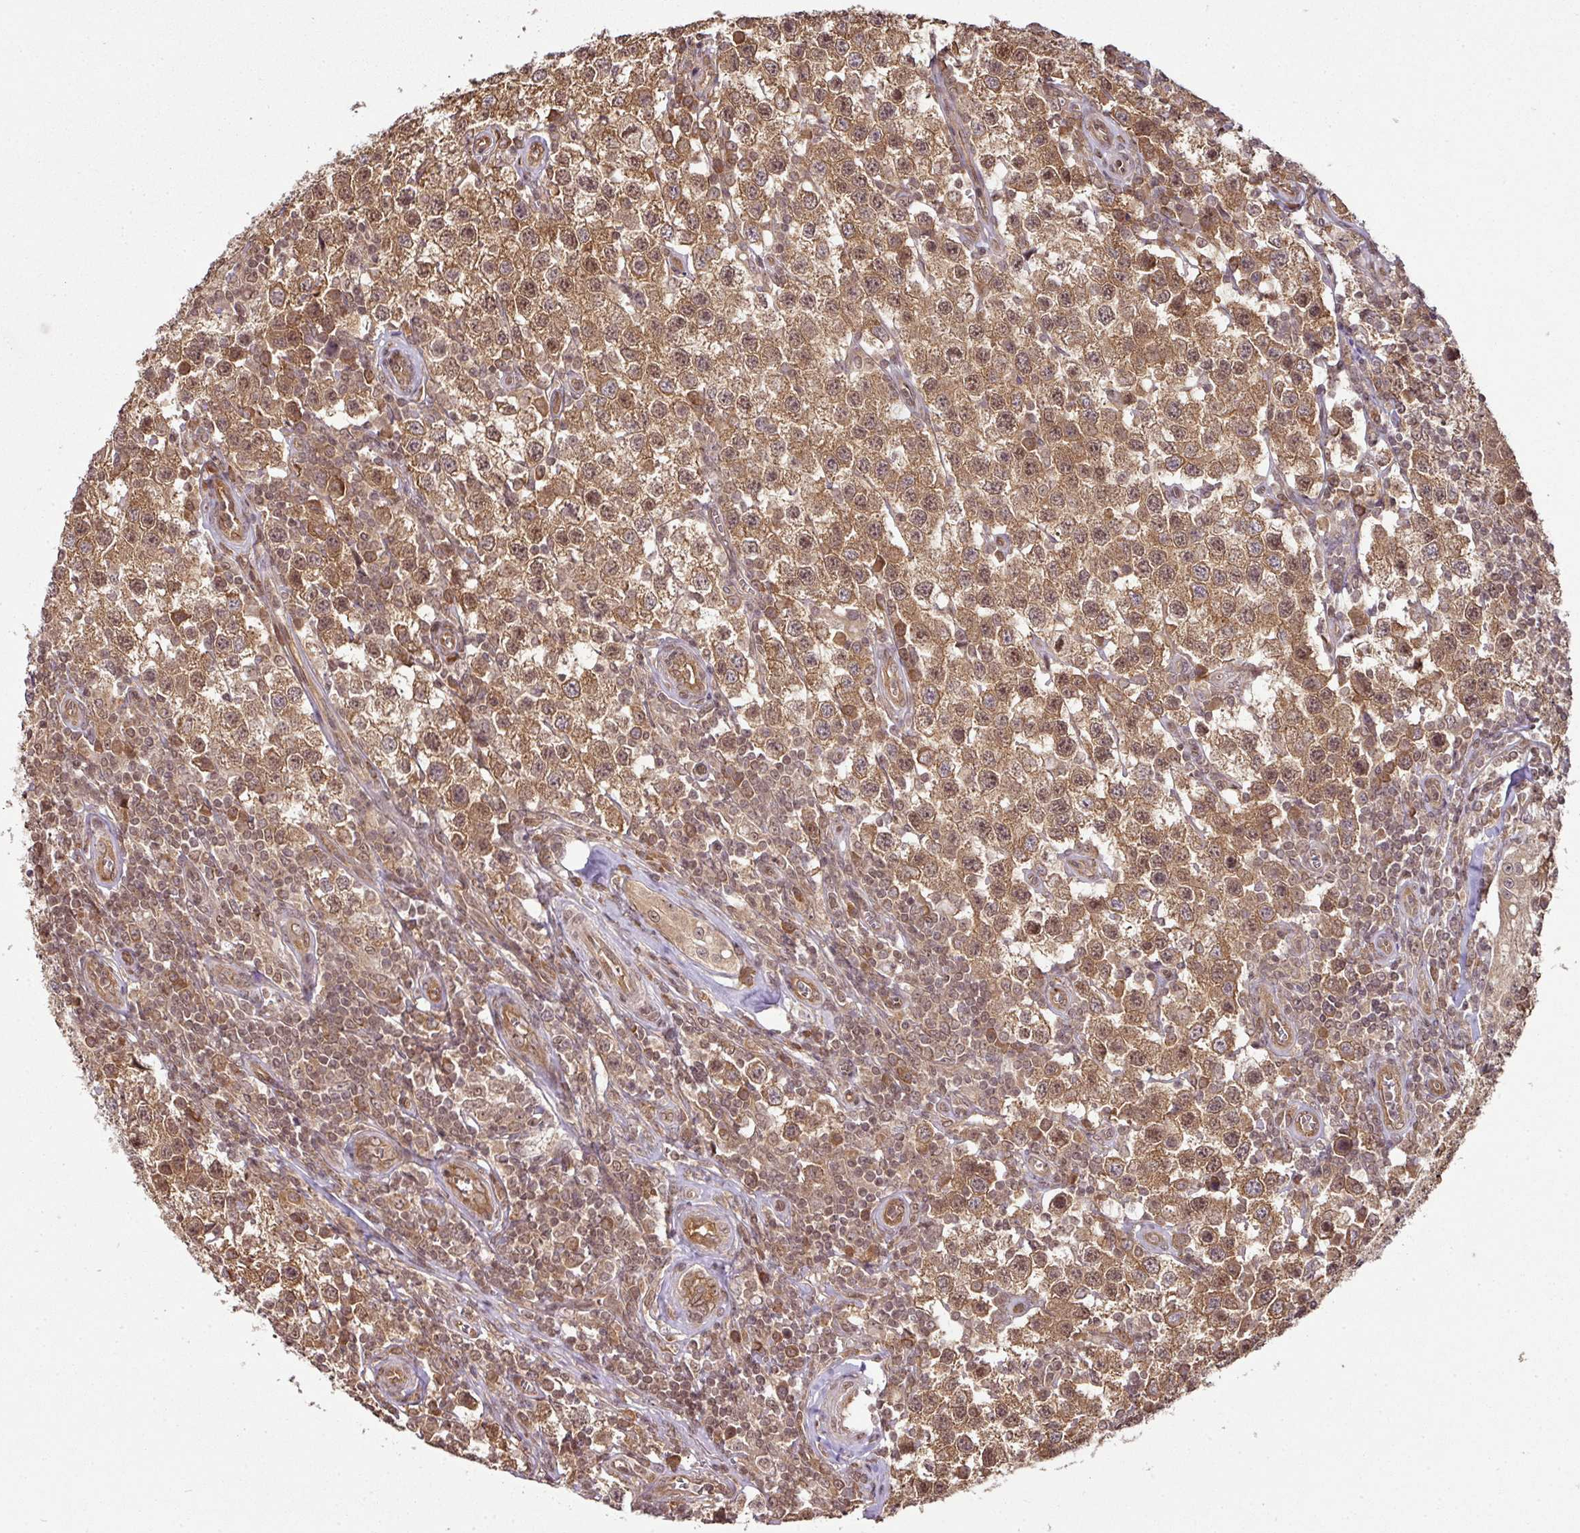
{"staining": {"intensity": "moderate", "quantity": ">75%", "location": "cytoplasmic/membranous"}, "tissue": "testis cancer", "cell_type": "Tumor cells", "image_type": "cancer", "snomed": [{"axis": "morphology", "description": "Seminoma, NOS"}, {"axis": "topography", "description": "Testis"}], "caption": "High-magnification brightfield microscopy of testis cancer stained with DAB (3,3'-diaminobenzidine) (brown) and counterstained with hematoxylin (blue). tumor cells exhibit moderate cytoplasmic/membranous positivity is present in approximately>75% of cells. (DAB = brown stain, brightfield microscopy at high magnification).", "gene": "ANKRD18A", "patient": {"sex": "male", "age": 34}}